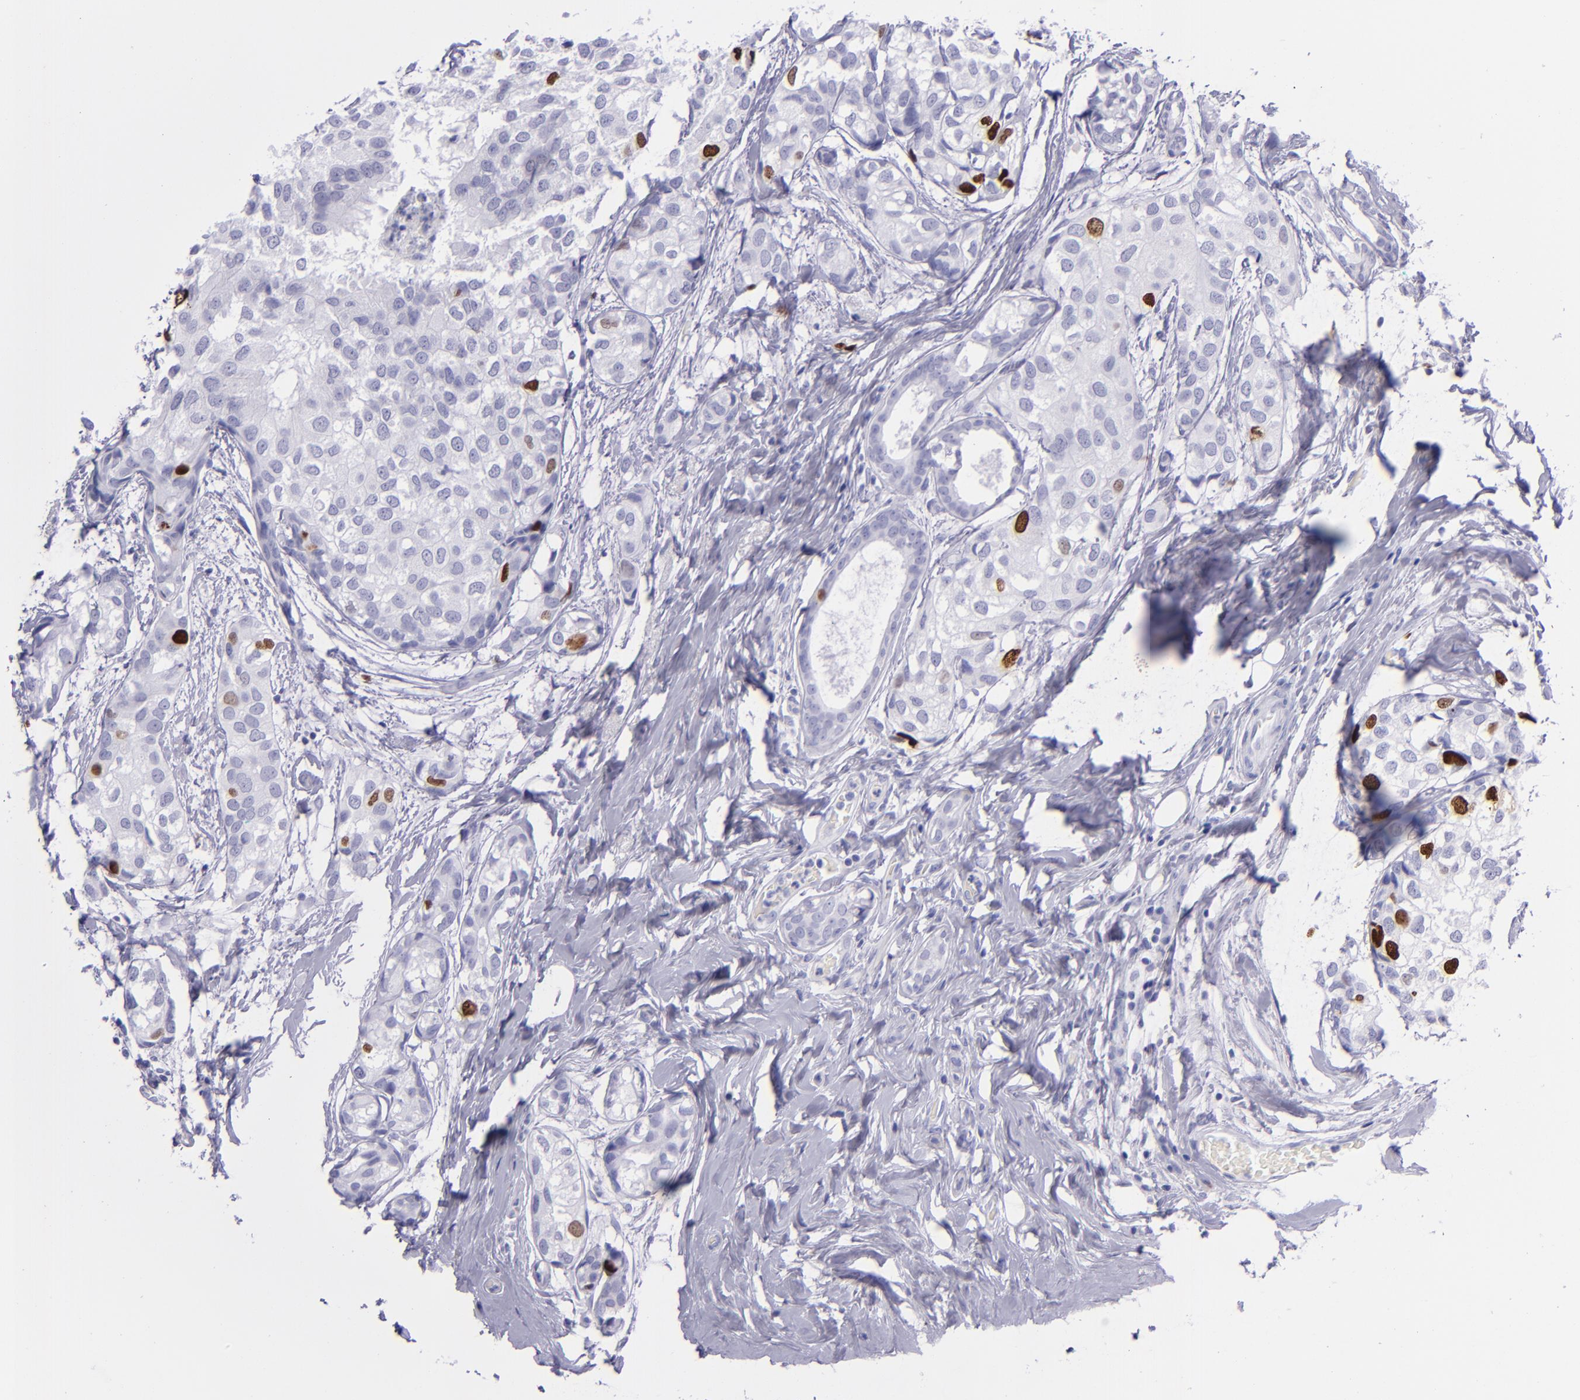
{"staining": {"intensity": "strong", "quantity": "<25%", "location": "nuclear"}, "tissue": "breast cancer", "cell_type": "Tumor cells", "image_type": "cancer", "snomed": [{"axis": "morphology", "description": "Duct carcinoma"}, {"axis": "topography", "description": "Breast"}], "caption": "DAB immunohistochemical staining of human breast infiltrating ductal carcinoma shows strong nuclear protein positivity in about <25% of tumor cells. (IHC, brightfield microscopy, high magnification).", "gene": "TOP2A", "patient": {"sex": "female", "age": 68}}